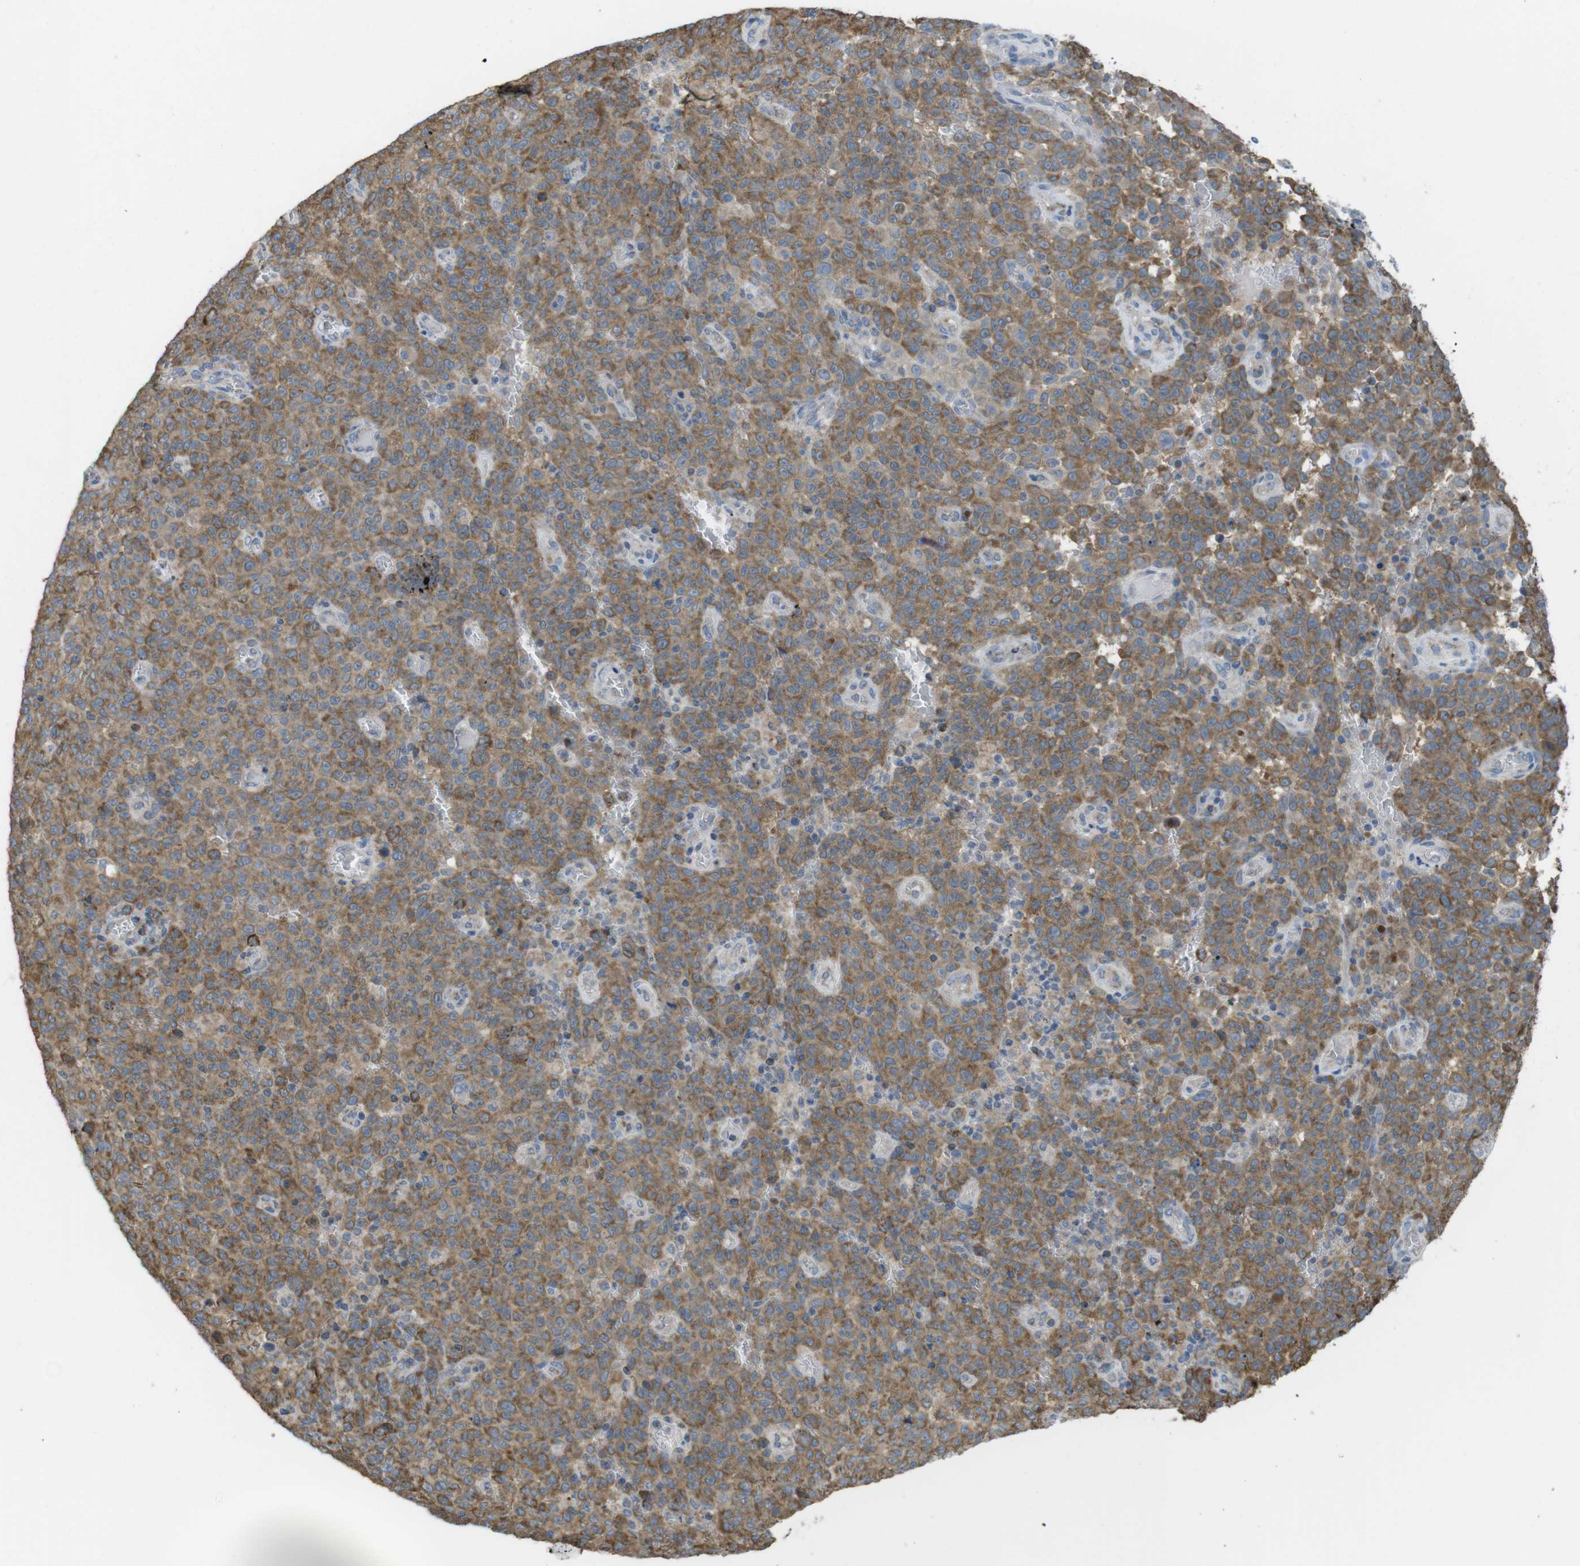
{"staining": {"intensity": "moderate", "quantity": ">75%", "location": "cytoplasmic/membranous"}, "tissue": "melanoma", "cell_type": "Tumor cells", "image_type": "cancer", "snomed": [{"axis": "morphology", "description": "Malignant melanoma, NOS"}, {"axis": "topography", "description": "Skin"}], "caption": "Melanoma was stained to show a protein in brown. There is medium levels of moderate cytoplasmic/membranous staining in about >75% of tumor cells.", "gene": "GRIK2", "patient": {"sex": "female", "age": 82}}